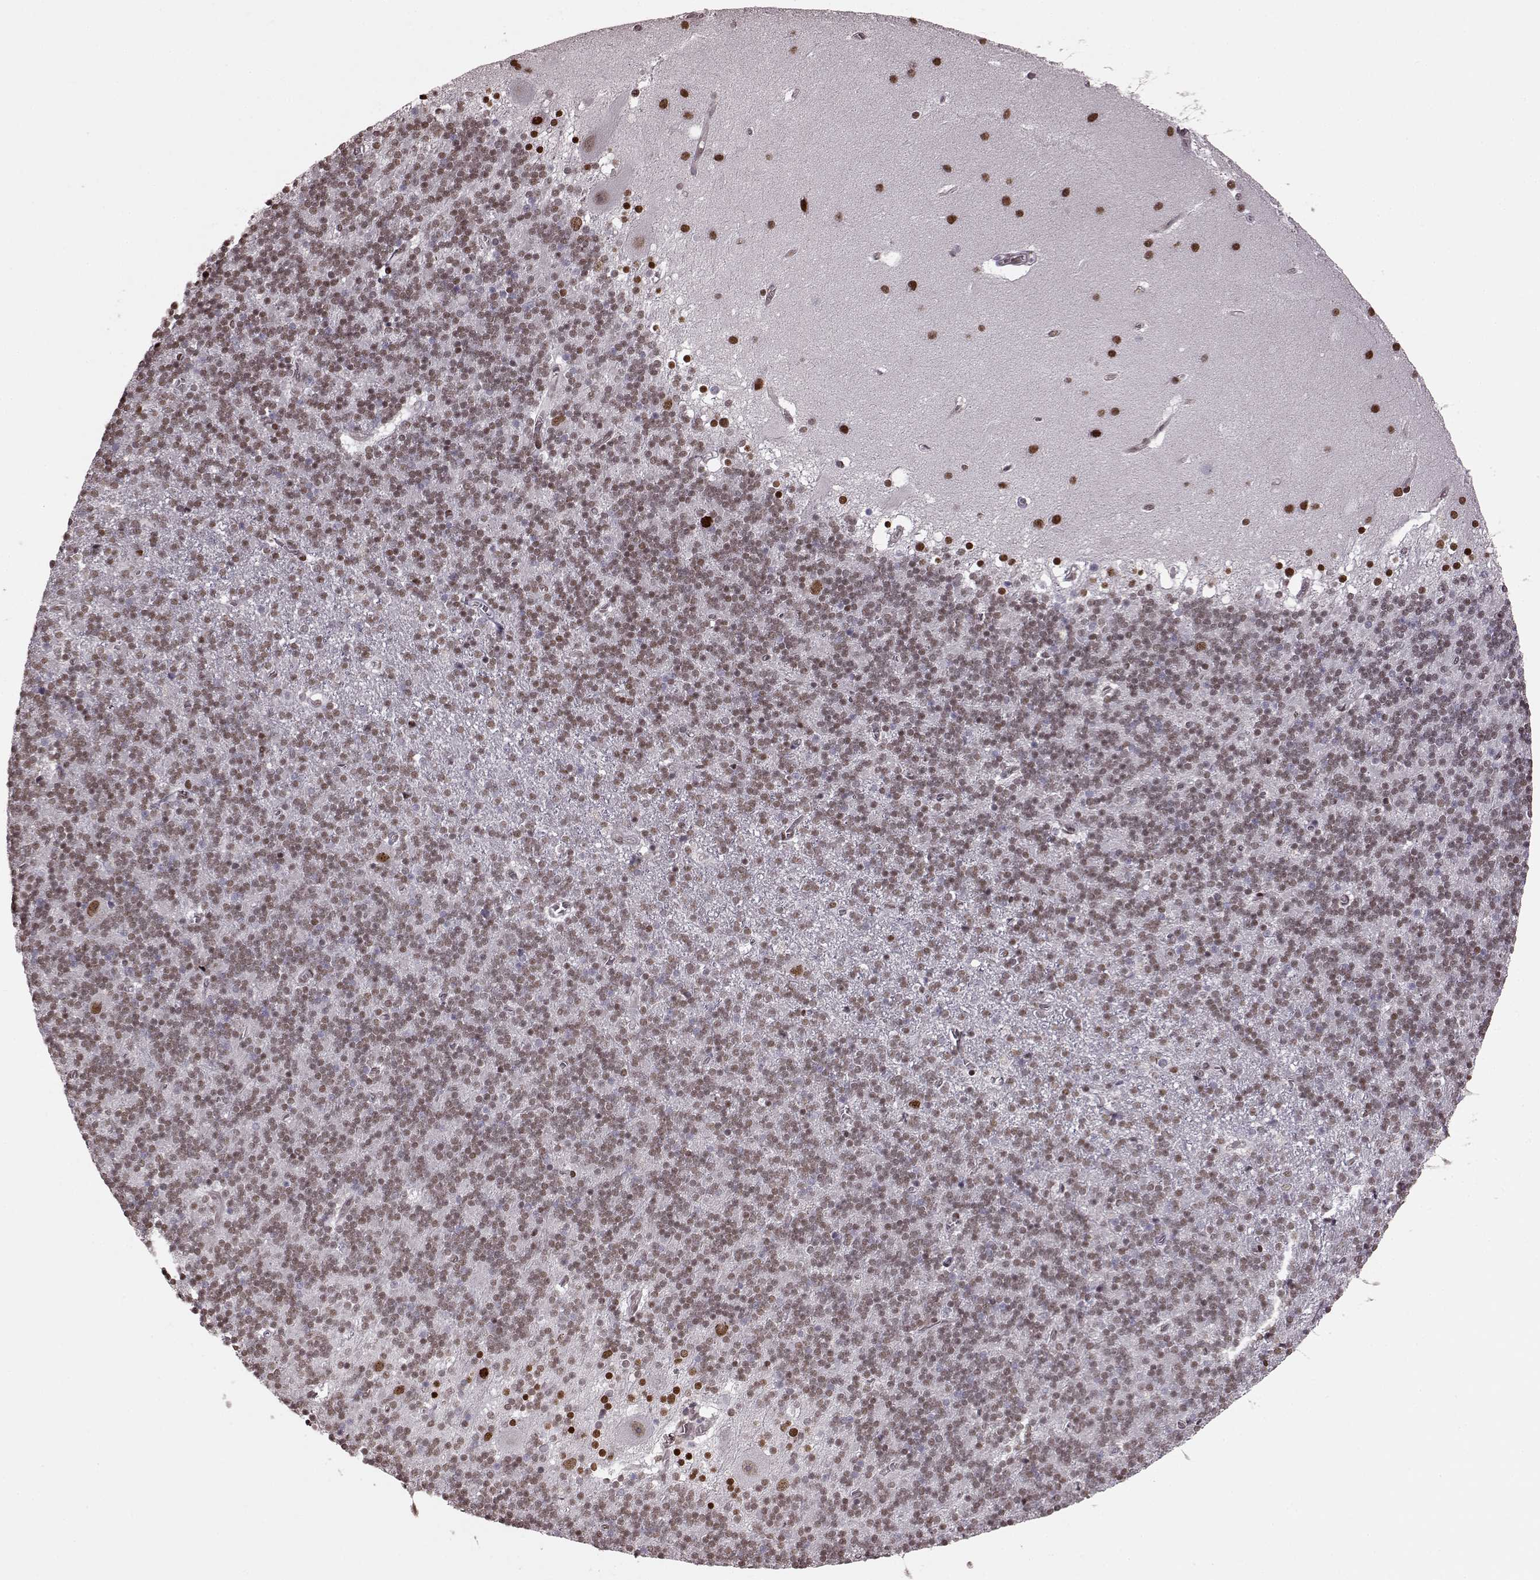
{"staining": {"intensity": "weak", "quantity": ">75%", "location": "nuclear"}, "tissue": "cerebellum", "cell_type": "Cells in granular layer", "image_type": "normal", "snomed": [{"axis": "morphology", "description": "Normal tissue, NOS"}, {"axis": "topography", "description": "Cerebellum"}], "caption": "Brown immunohistochemical staining in benign human cerebellum reveals weak nuclear expression in approximately >75% of cells in granular layer.", "gene": "NR2C1", "patient": {"sex": "male", "age": 70}}